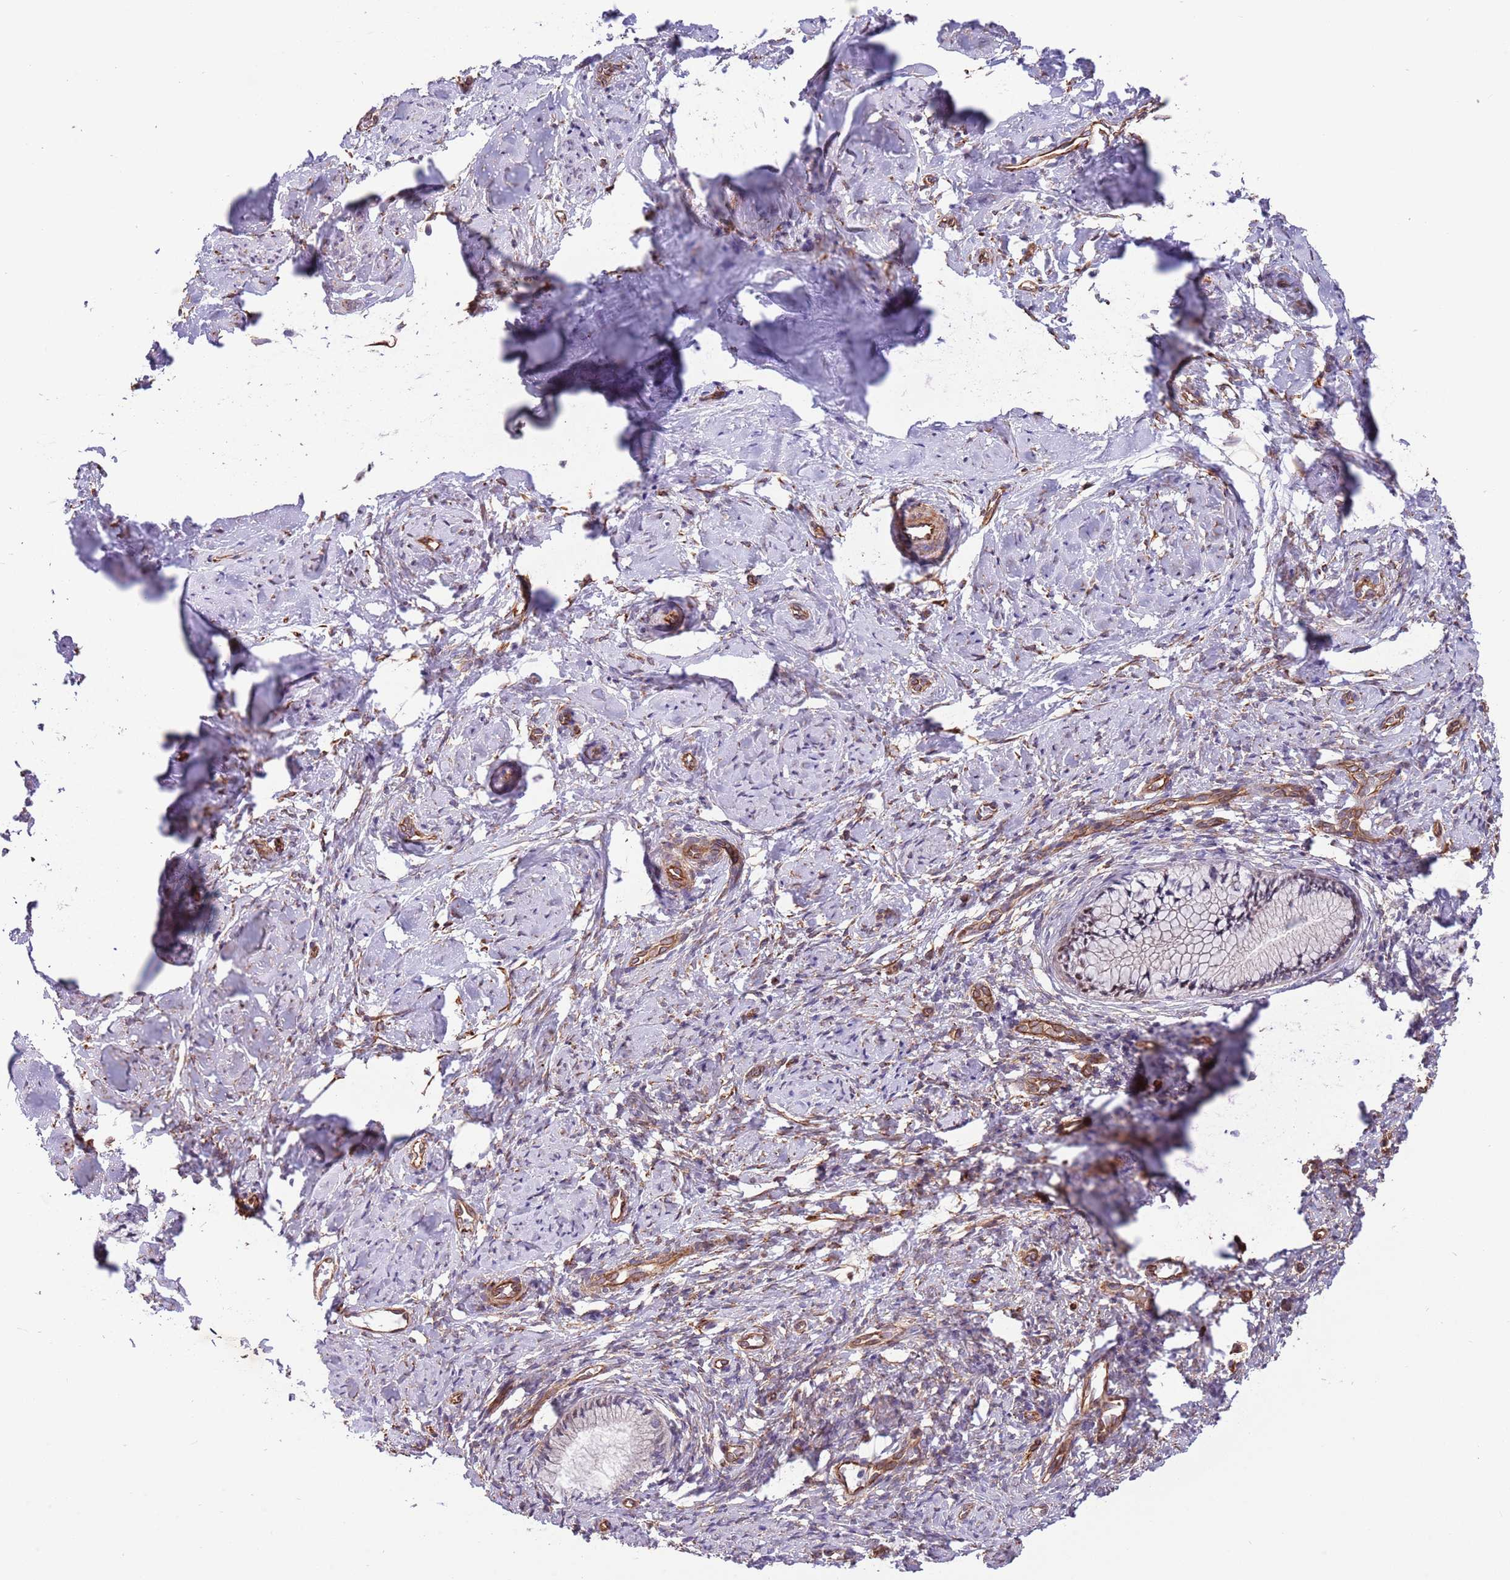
{"staining": {"intensity": "negative", "quantity": "none", "location": "none"}, "tissue": "cervix", "cell_type": "Glandular cells", "image_type": "normal", "snomed": [{"axis": "morphology", "description": "Normal tissue, NOS"}, {"axis": "topography", "description": "Cervix"}], "caption": "DAB (3,3'-diaminobenzidine) immunohistochemical staining of normal human cervix shows no significant positivity in glandular cells. (Brightfield microscopy of DAB IHC at high magnification).", "gene": "GAS2L3", "patient": {"sex": "female", "age": 57}}